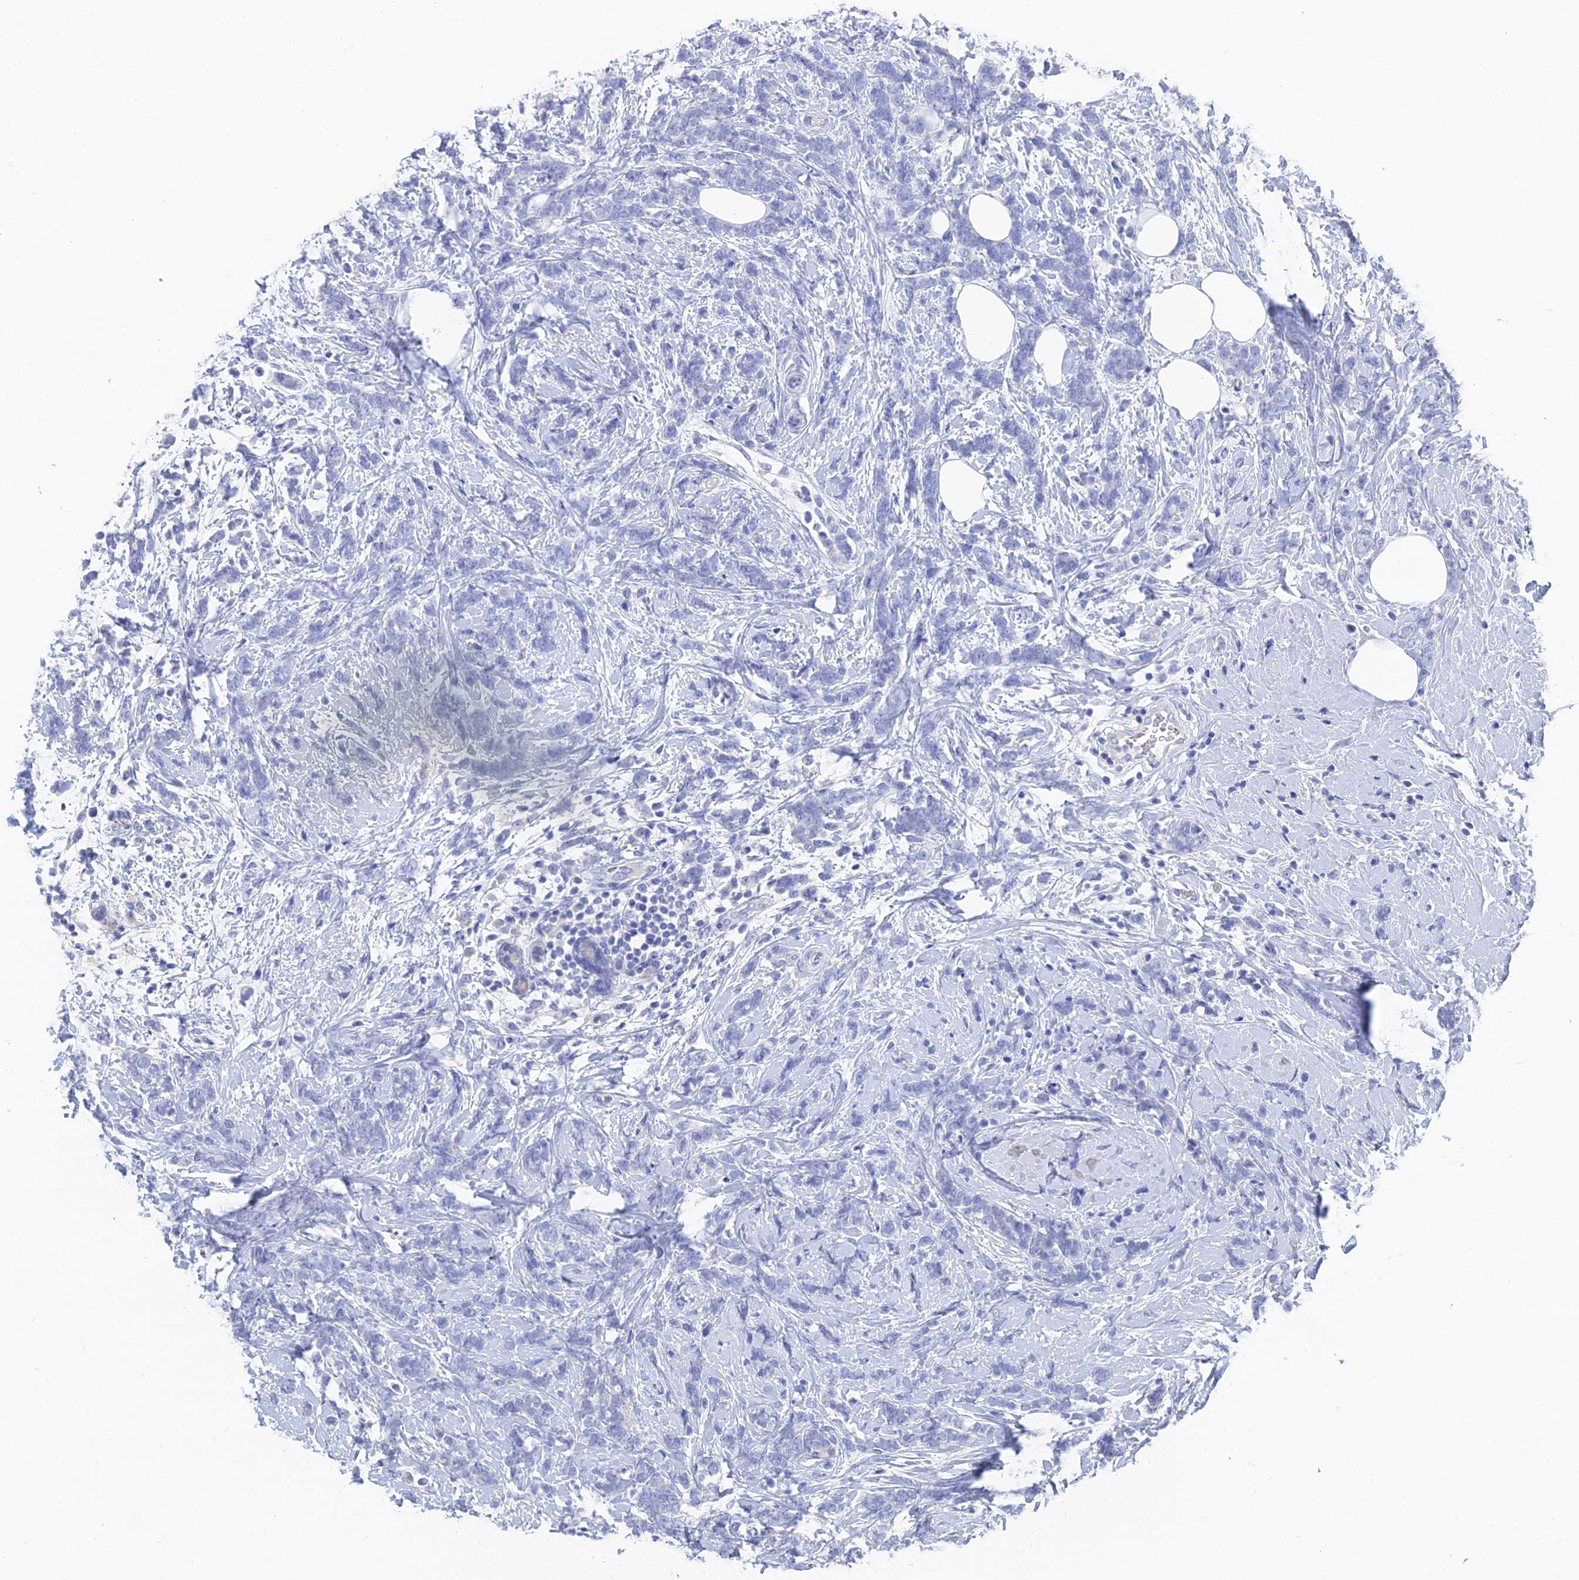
{"staining": {"intensity": "negative", "quantity": "none", "location": "none"}, "tissue": "breast cancer", "cell_type": "Tumor cells", "image_type": "cancer", "snomed": [{"axis": "morphology", "description": "Lobular carcinoma"}, {"axis": "topography", "description": "Breast"}], "caption": "Photomicrograph shows no protein expression in tumor cells of breast cancer tissue.", "gene": "GFAP", "patient": {"sex": "female", "age": 58}}